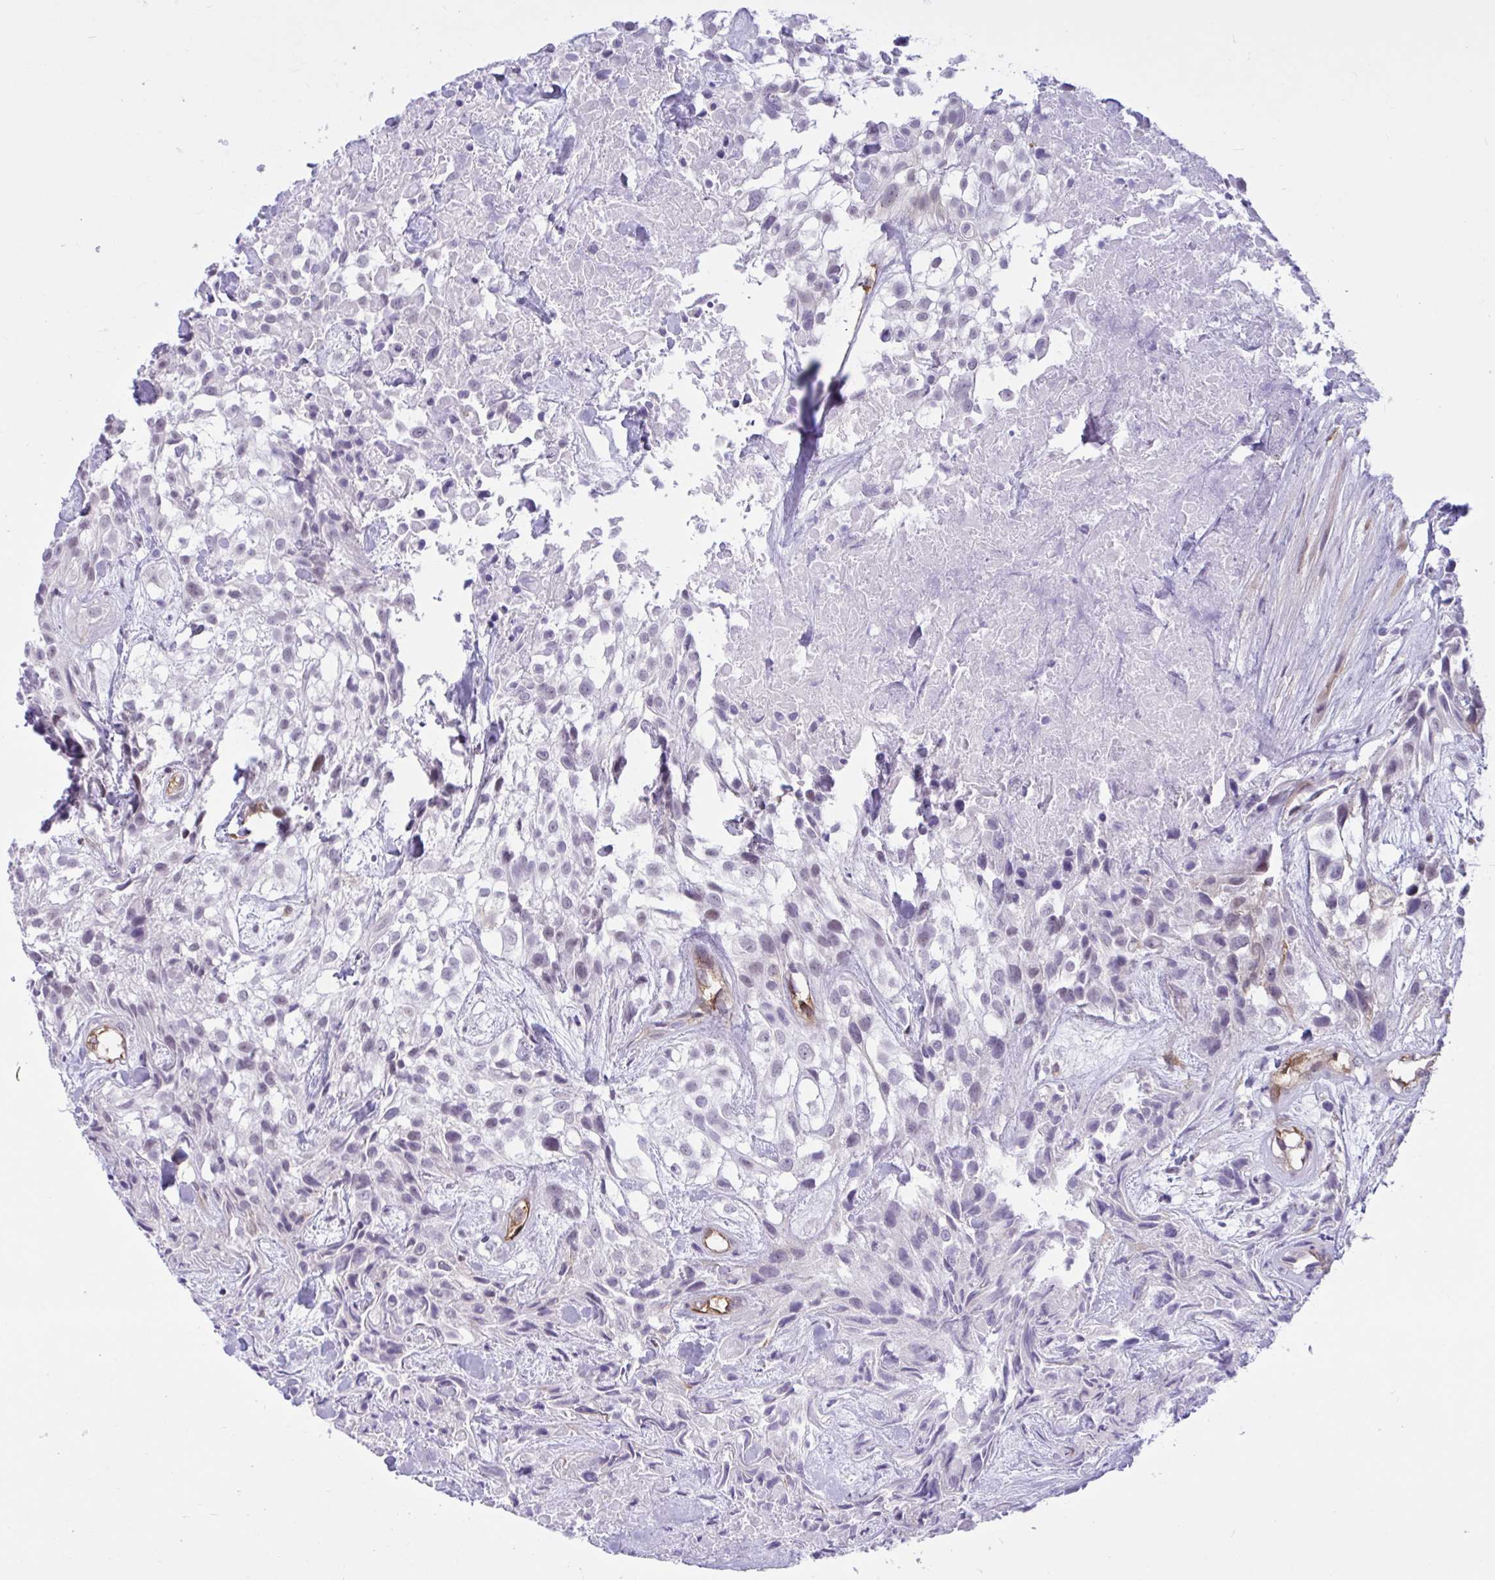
{"staining": {"intensity": "negative", "quantity": "none", "location": "none"}, "tissue": "urothelial cancer", "cell_type": "Tumor cells", "image_type": "cancer", "snomed": [{"axis": "morphology", "description": "Urothelial carcinoma, High grade"}, {"axis": "topography", "description": "Urinary bladder"}], "caption": "Immunohistochemistry of human urothelial carcinoma (high-grade) shows no staining in tumor cells.", "gene": "EML1", "patient": {"sex": "male", "age": 56}}